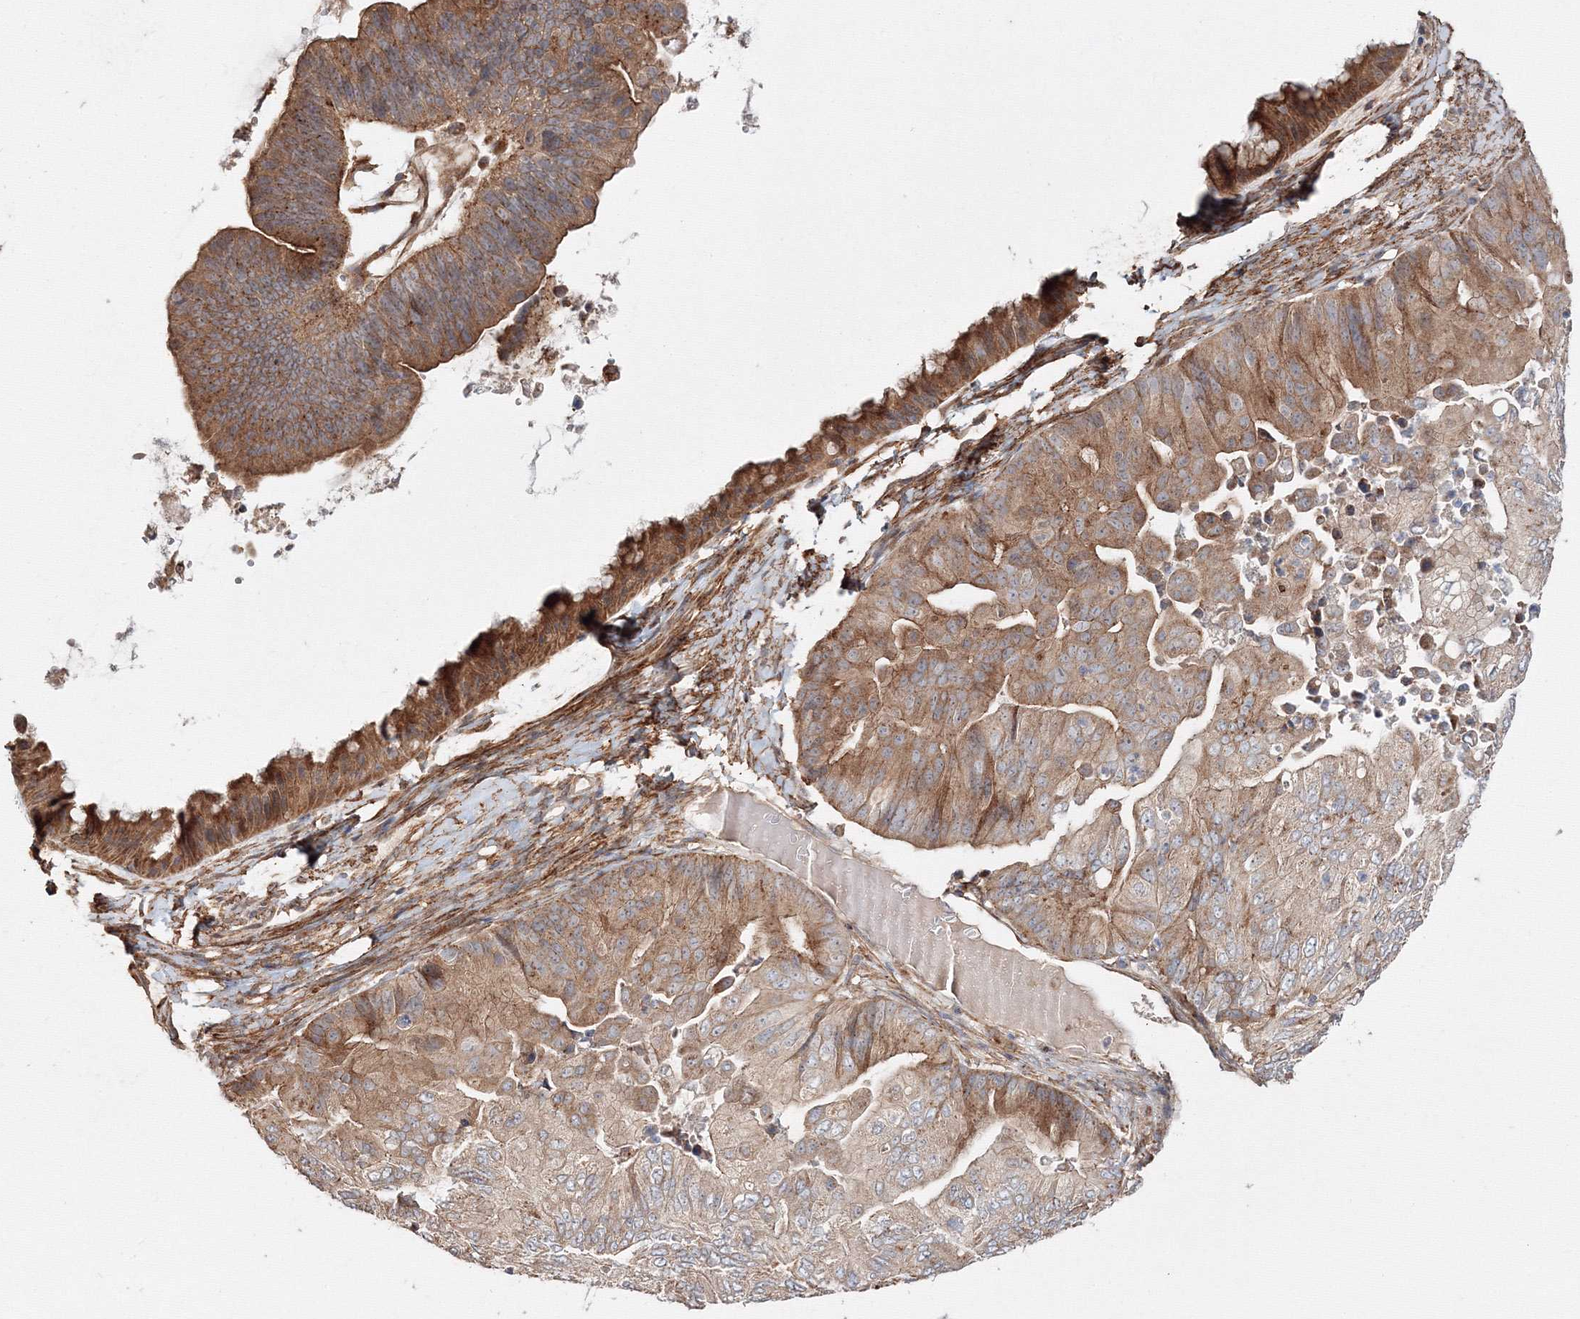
{"staining": {"intensity": "moderate", "quantity": "25%-75%", "location": "cytoplasmic/membranous"}, "tissue": "ovarian cancer", "cell_type": "Tumor cells", "image_type": "cancer", "snomed": [{"axis": "morphology", "description": "Cystadenocarcinoma, mucinous, NOS"}, {"axis": "topography", "description": "Ovary"}], "caption": "Mucinous cystadenocarcinoma (ovarian) stained for a protein (brown) shows moderate cytoplasmic/membranous positive positivity in approximately 25%-75% of tumor cells.", "gene": "DDO", "patient": {"sex": "female", "age": 61}}